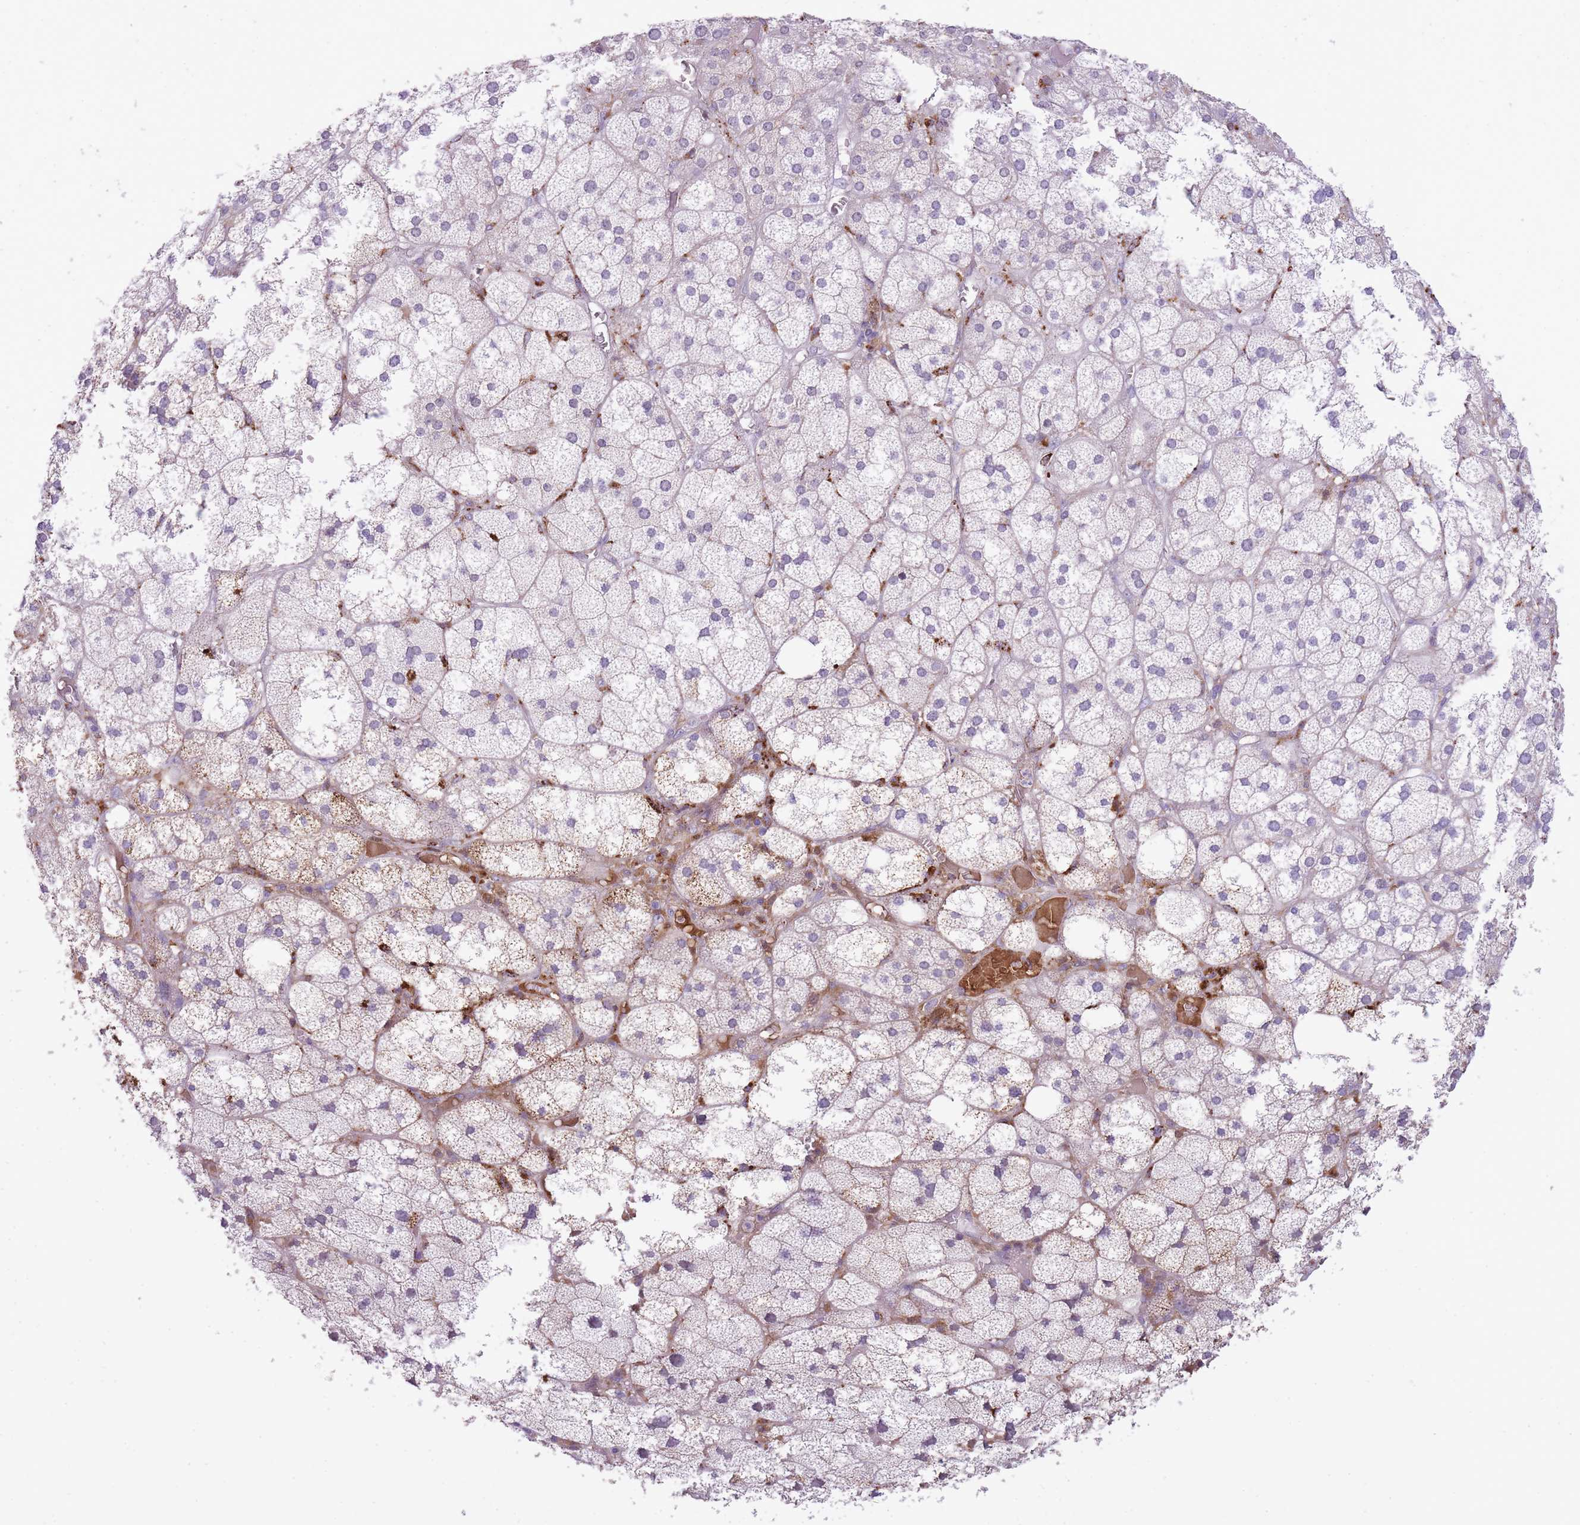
{"staining": {"intensity": "weak", "quantity": "25%-75%", "location": "cytoplasmic/membranous"}, "tissue": "adrenal gland", "cell_type": "Glandular cells", "image_type": "normal", "snomed": [{"axis": "morphology", "description": "Normal tissue, NOS"}, {"axis": "topography", "description": "Adrenal gland"}], "caption": "Unremarkable adrenal gland displays weak cytoplasmic/membranous positivity in approximately 25%-75% of glandular cells, visualized by immunohistochemistry.", "gene": "GNAT1", "patient": {"sex": "female", "age": 61}}